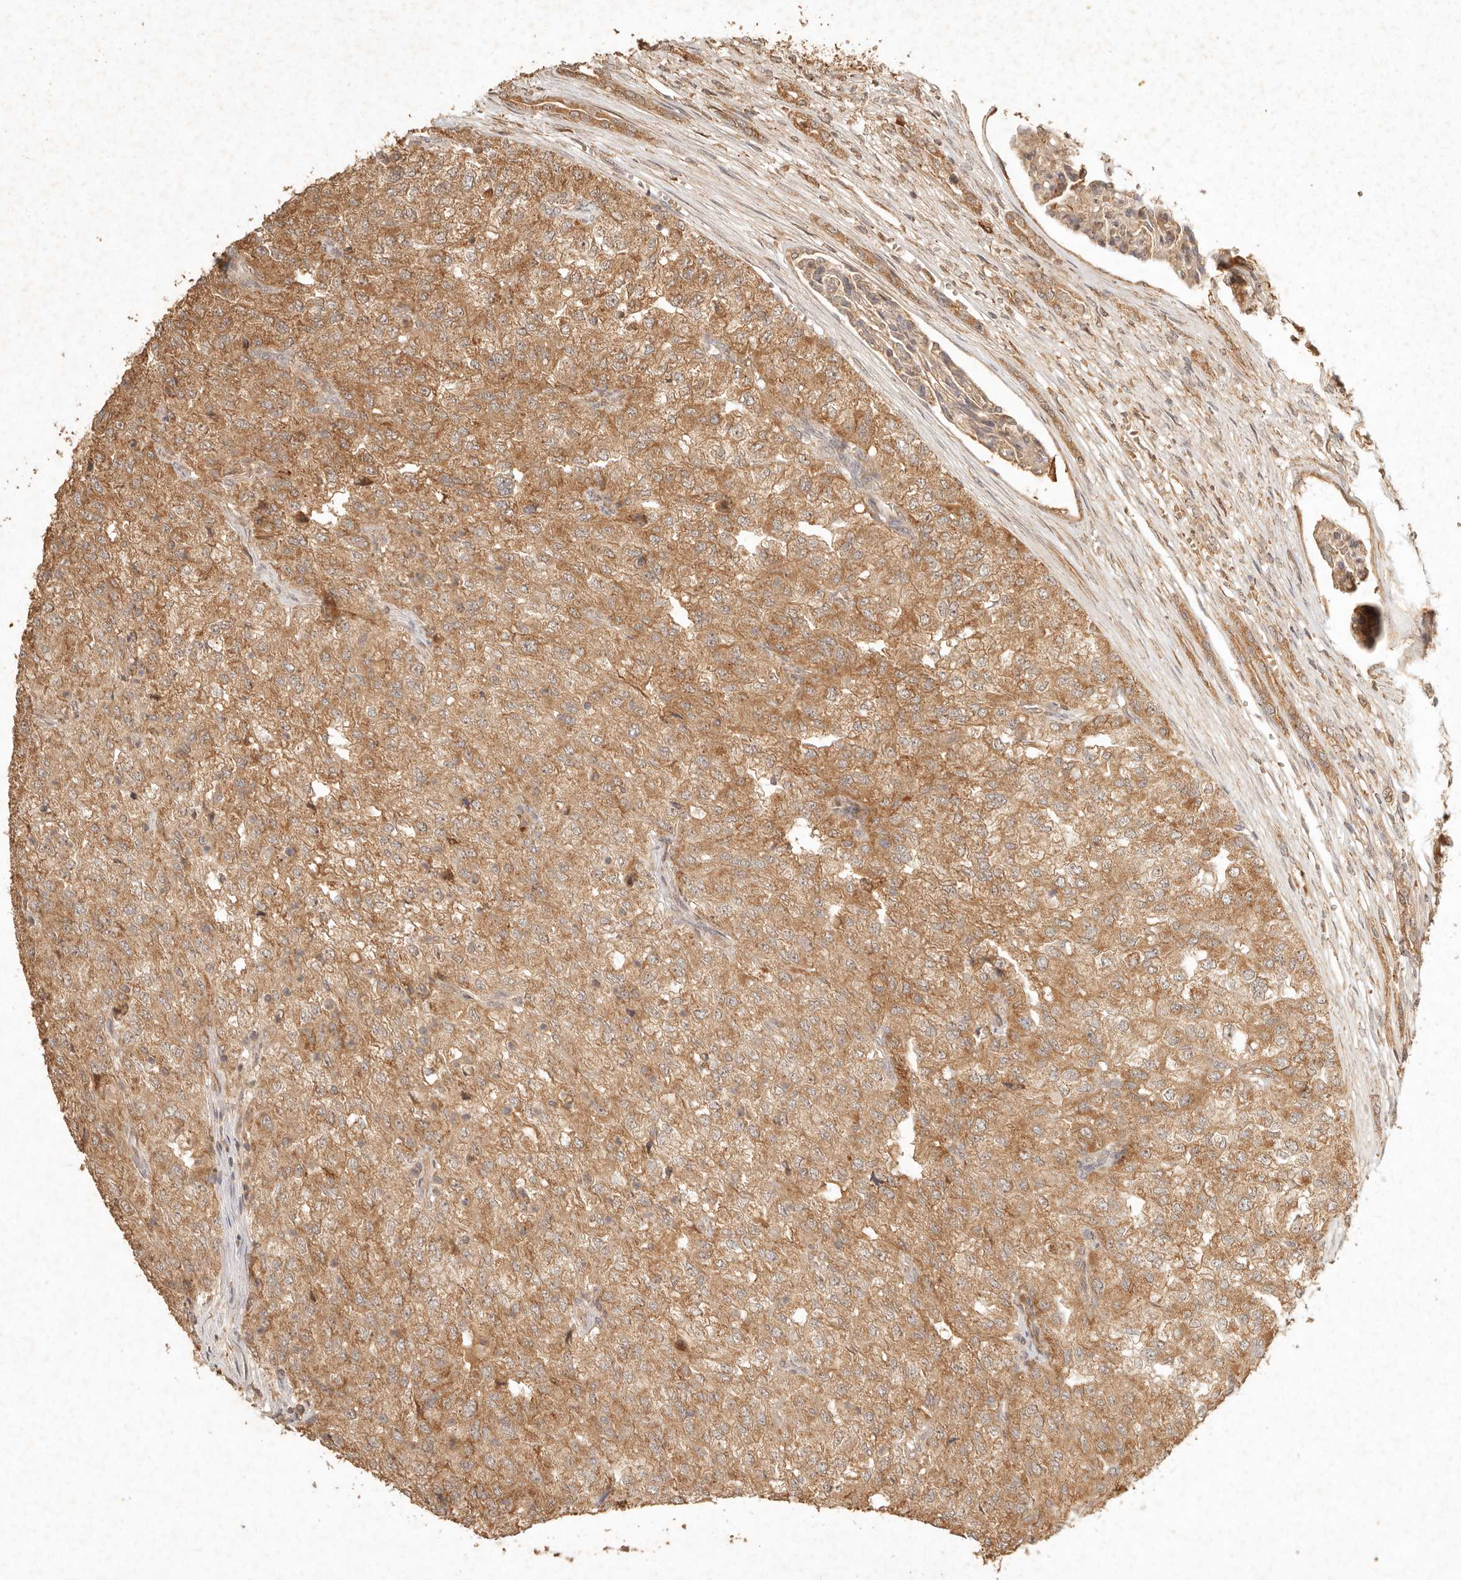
{"staining": {"intensity": "moderate", "quantity": ">75%", "location": "cytoplasmic/membranous"}, "tissue": "renal cancer", "cell_type": "Tumor cells", "image_type": "cancer", "snomed": [{"axis": "morphology", "description": "Adenocarcinoma, NOS"}, {"axis": "topography", "description": "Kidney"}], "caption": "Approximately >75% of tumor cells in renal adenocarcinoma demonstrate moderate cytoplasmic/membranous protein expression as visualized by brown immunohistochemical staining.", "gene": "CLEC4C", "patient": {"sex": "female", "age": 54}}